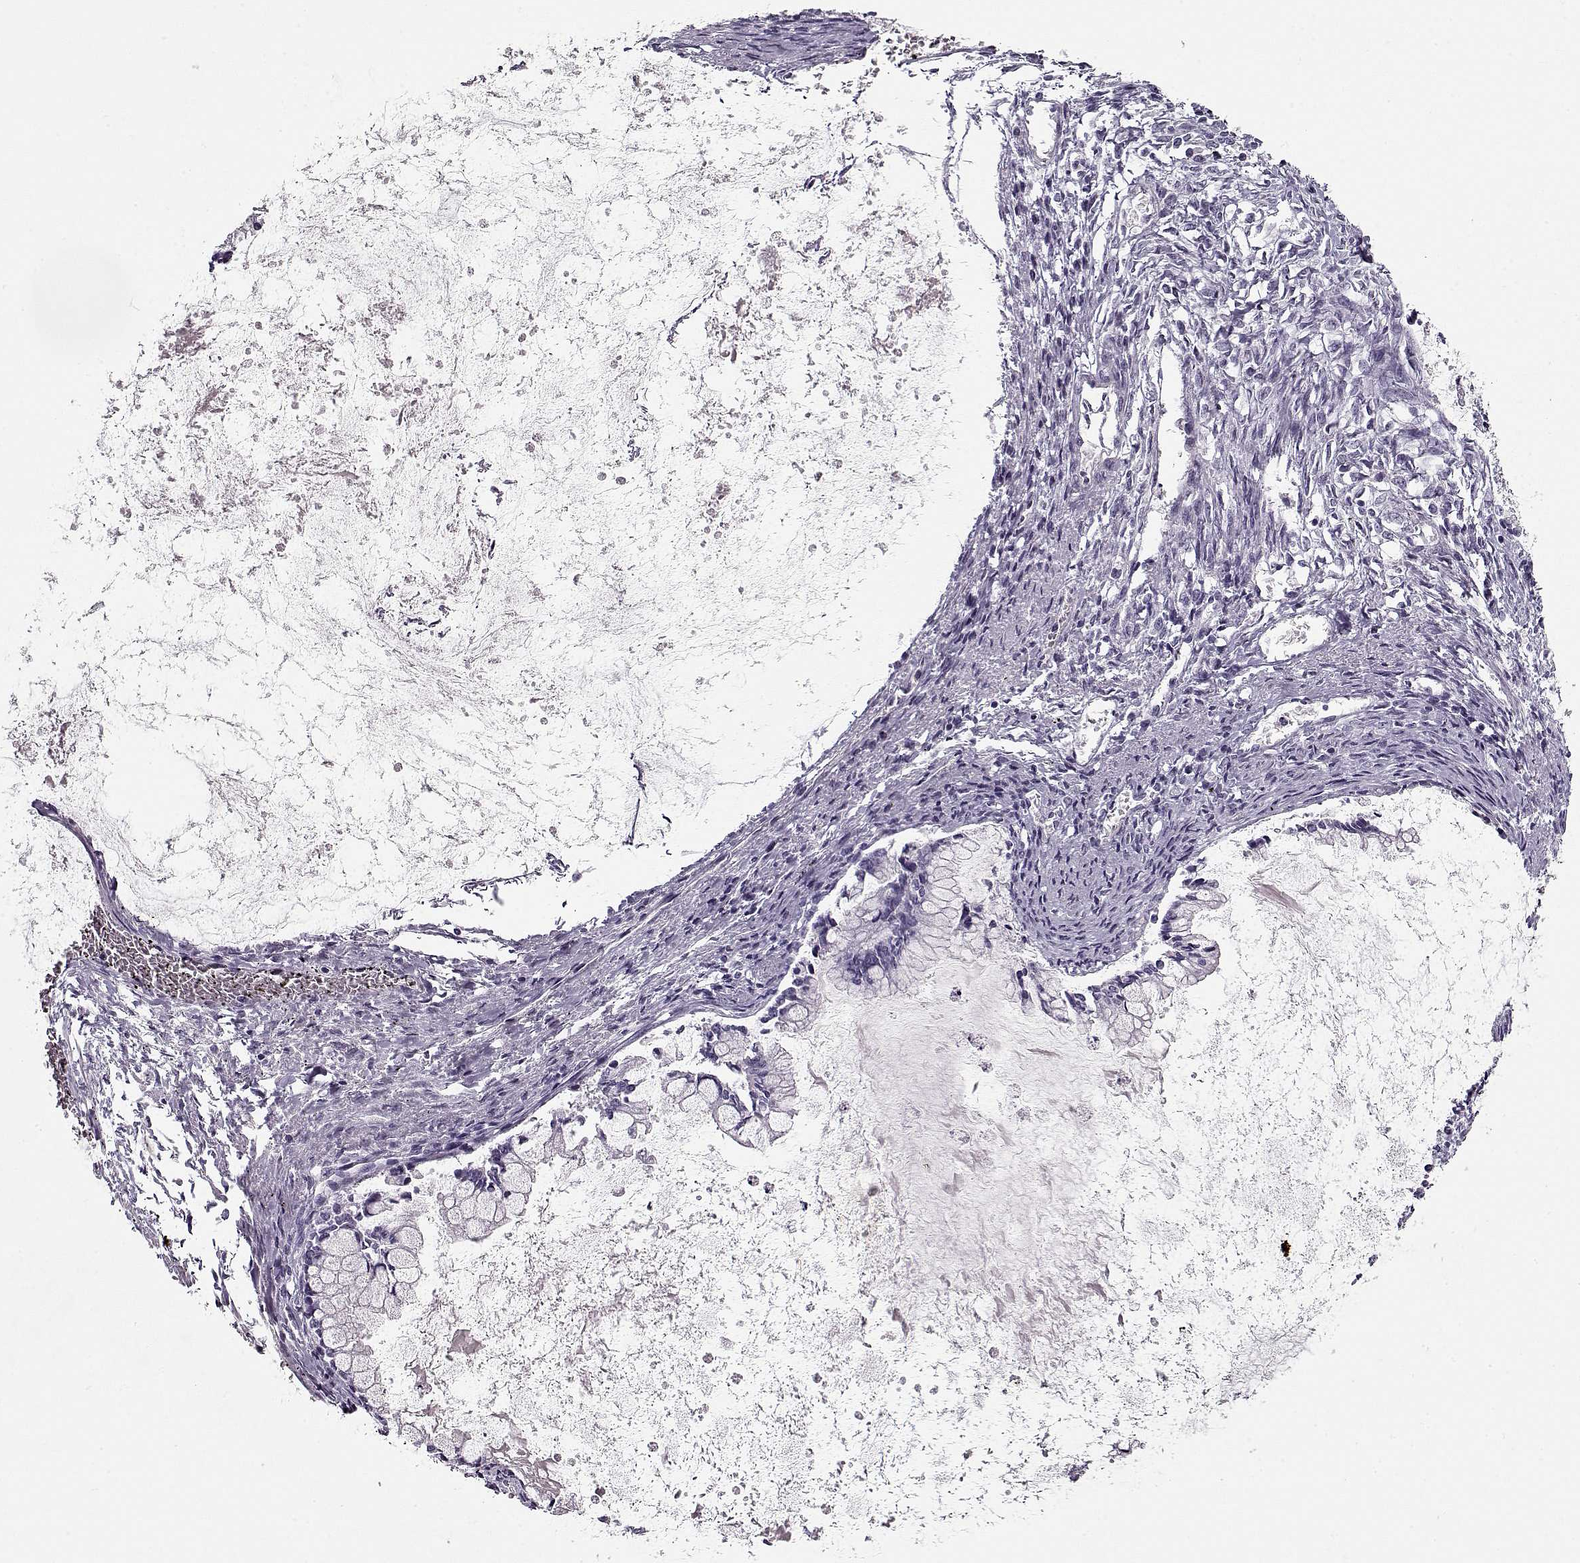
{"staining": {"intensity": "negative", "quantity": "none", "location": "none"}, "tissue": "ovarian cancer", "cell_type": "Tumor cells", "image_type": "cancer", "snomed": [{"axis": "morphology", "description": "Cystadenocarcinoma, mucinous, NOS"}, {"axis": "topography", "description": "Ovary"}], "caption": "This image is of ovarian cancer stained with immunohistochemistry (IHC) to label a protein in brown with the nuclei are counter-stained blue. There is no expression in tumor cells.", "gene": "CCDC136", "patient": {"sex": "female", "age": 67}}